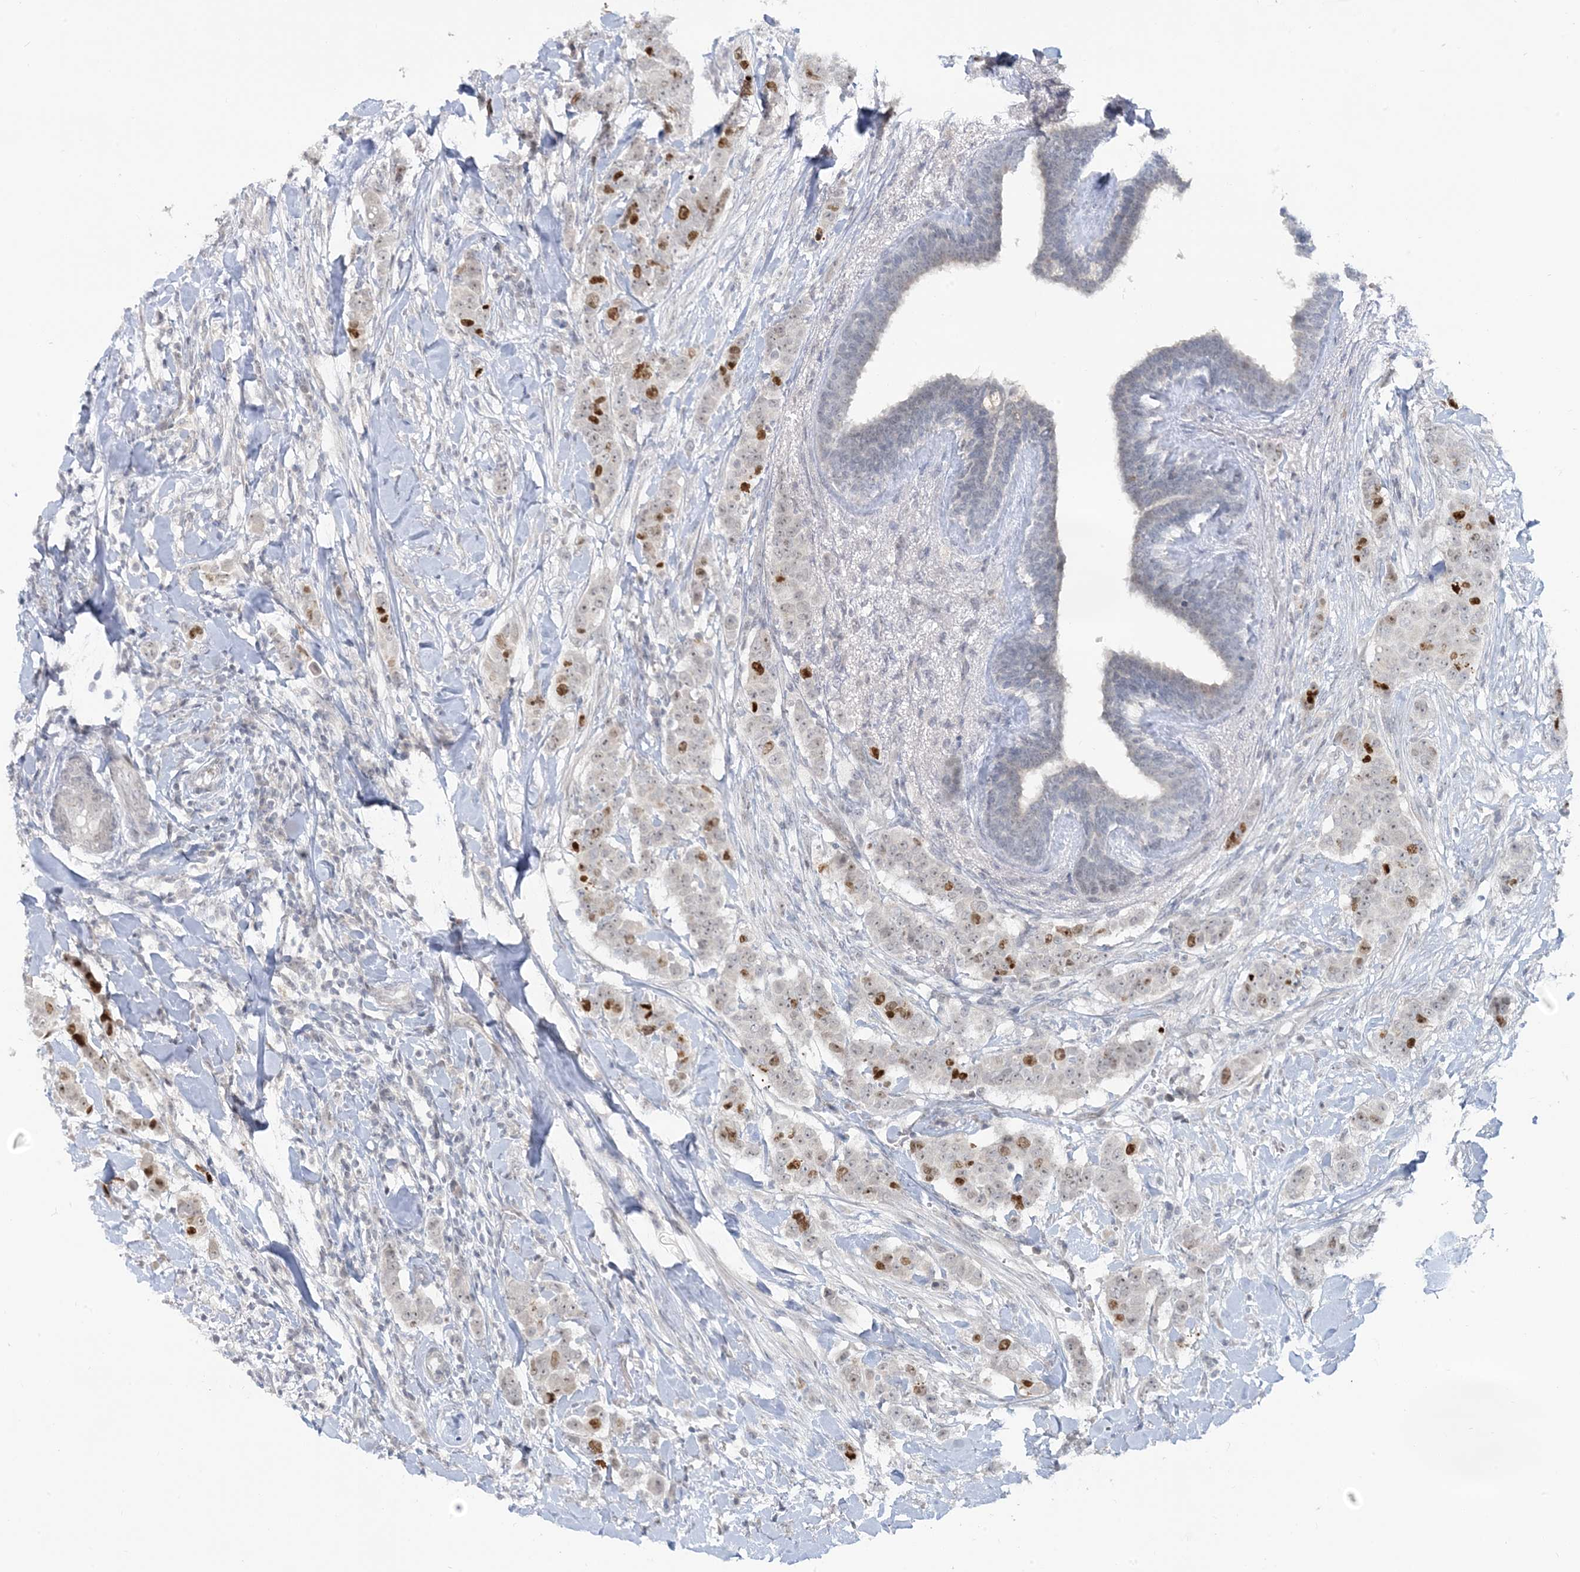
{"staining": {"intensity": "strong", "quantity": "<25%", "location": "nuclear"}, "tissue": "breast cancer", "cell_type": "Tumor cells", "image_type": "cancer", "snomed": [{"axis": "morphology", "description": "Duct carcinoma"}, {"axis": "topography", "description": "Breast"}], "caption": "DAB (3,3'-diaminobenzidine) immunohistochemical staining of intraductal carcinoma (breast) shows strong nuclear protein expression in approximately <25% of tumor cells.", "gene": "LEXM", "patient": {"sex": "female", "age": 40}}